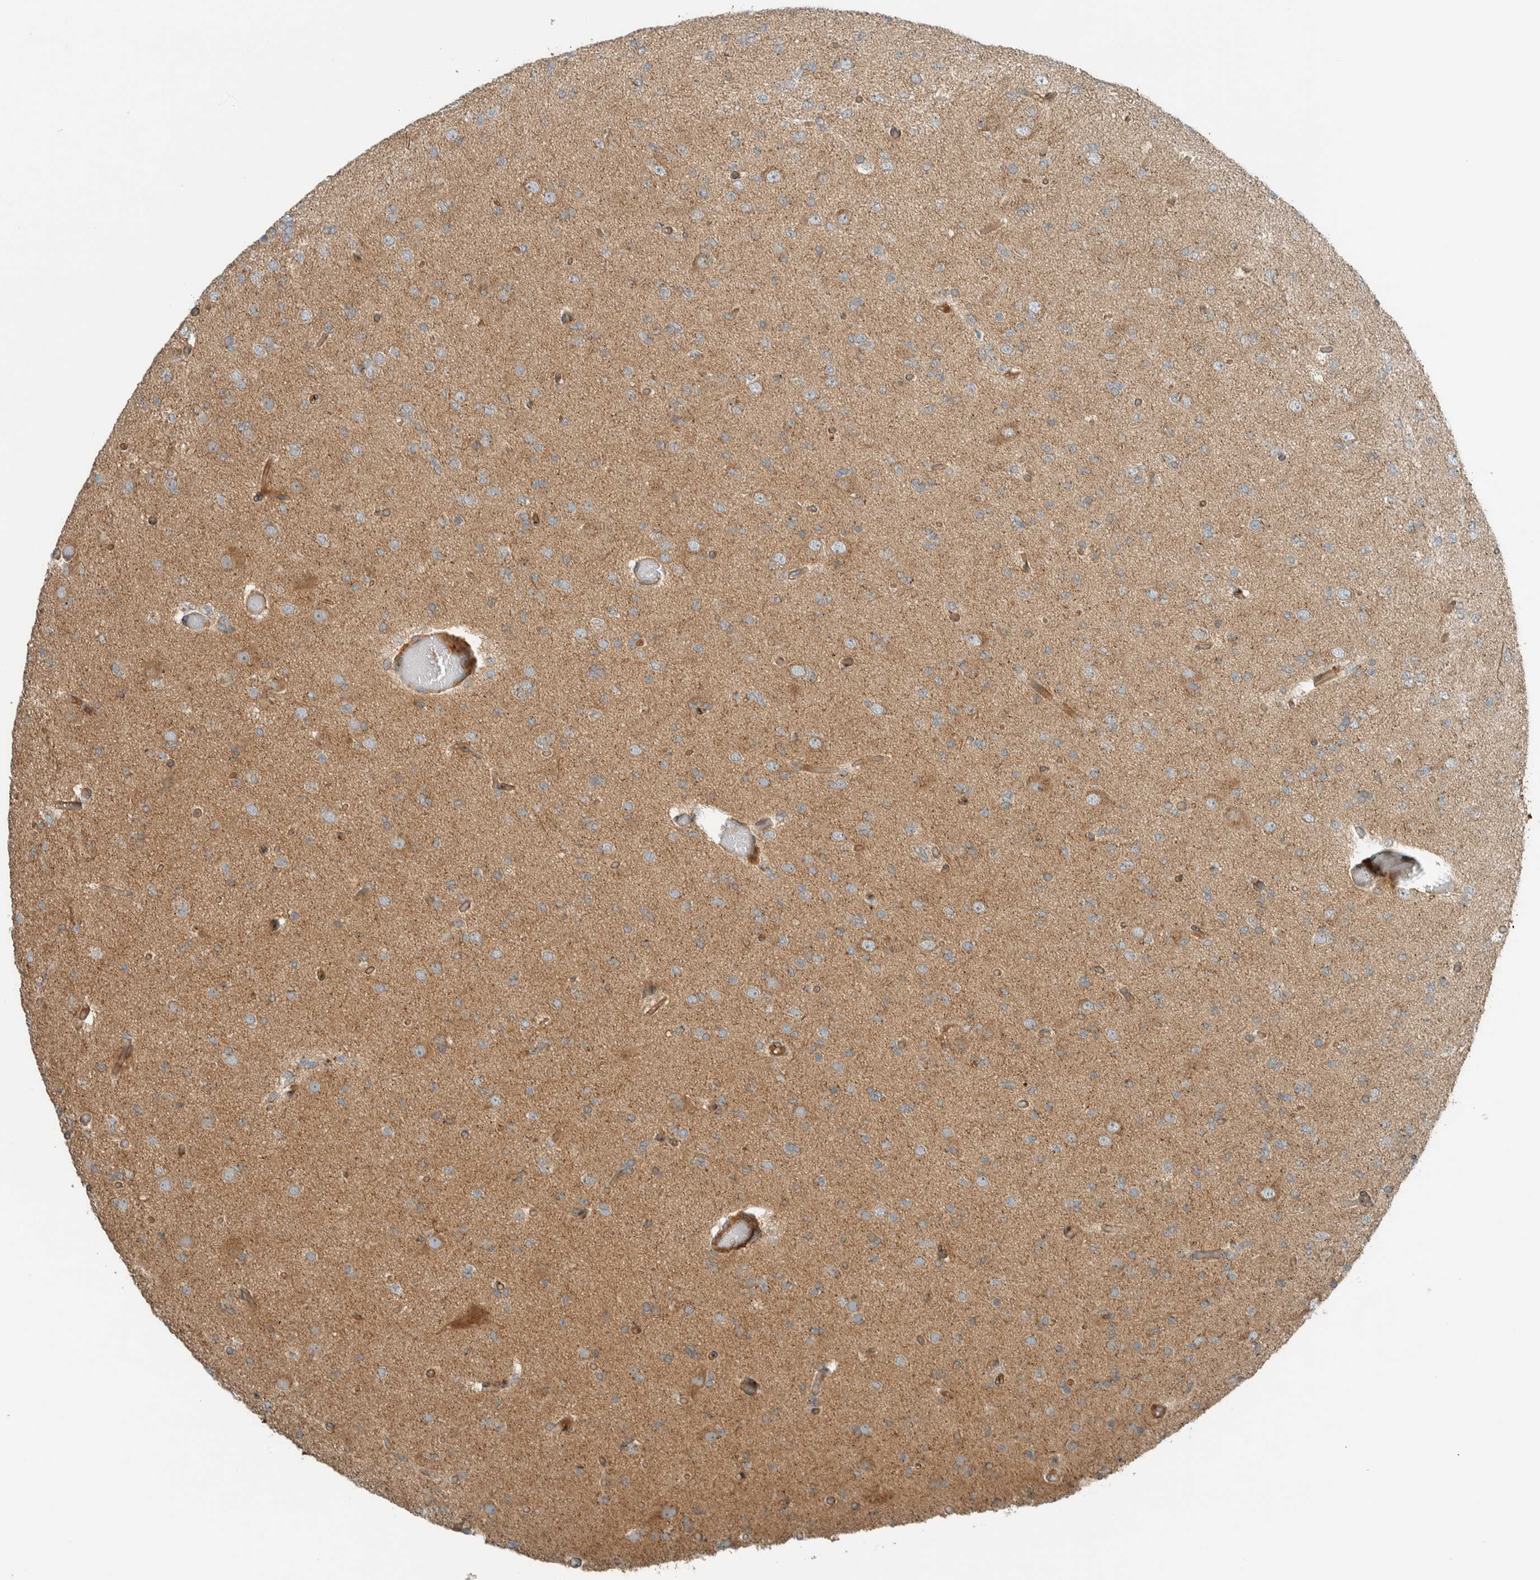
{"staining": {"intensity": "moderate", "quantity": "25%-75%", "location": "cytoplasmic/membranous"}, "tissue": "glioma", "cell_type": "Tumor cells", "image_type": "cancer", "snomed": [{"axis": "morphology", "description": "Glioma, malignant, Low grade"}, {"axis": "topography", "description": "Brain"}], "caption": "Glioma stained with a brown dye displays moderate cytoplasmic/membranous positive expression in about 25%-75% of tumor cells.", "gene": "EXOC7", "patient": {"sex": "female", "age": 22}}